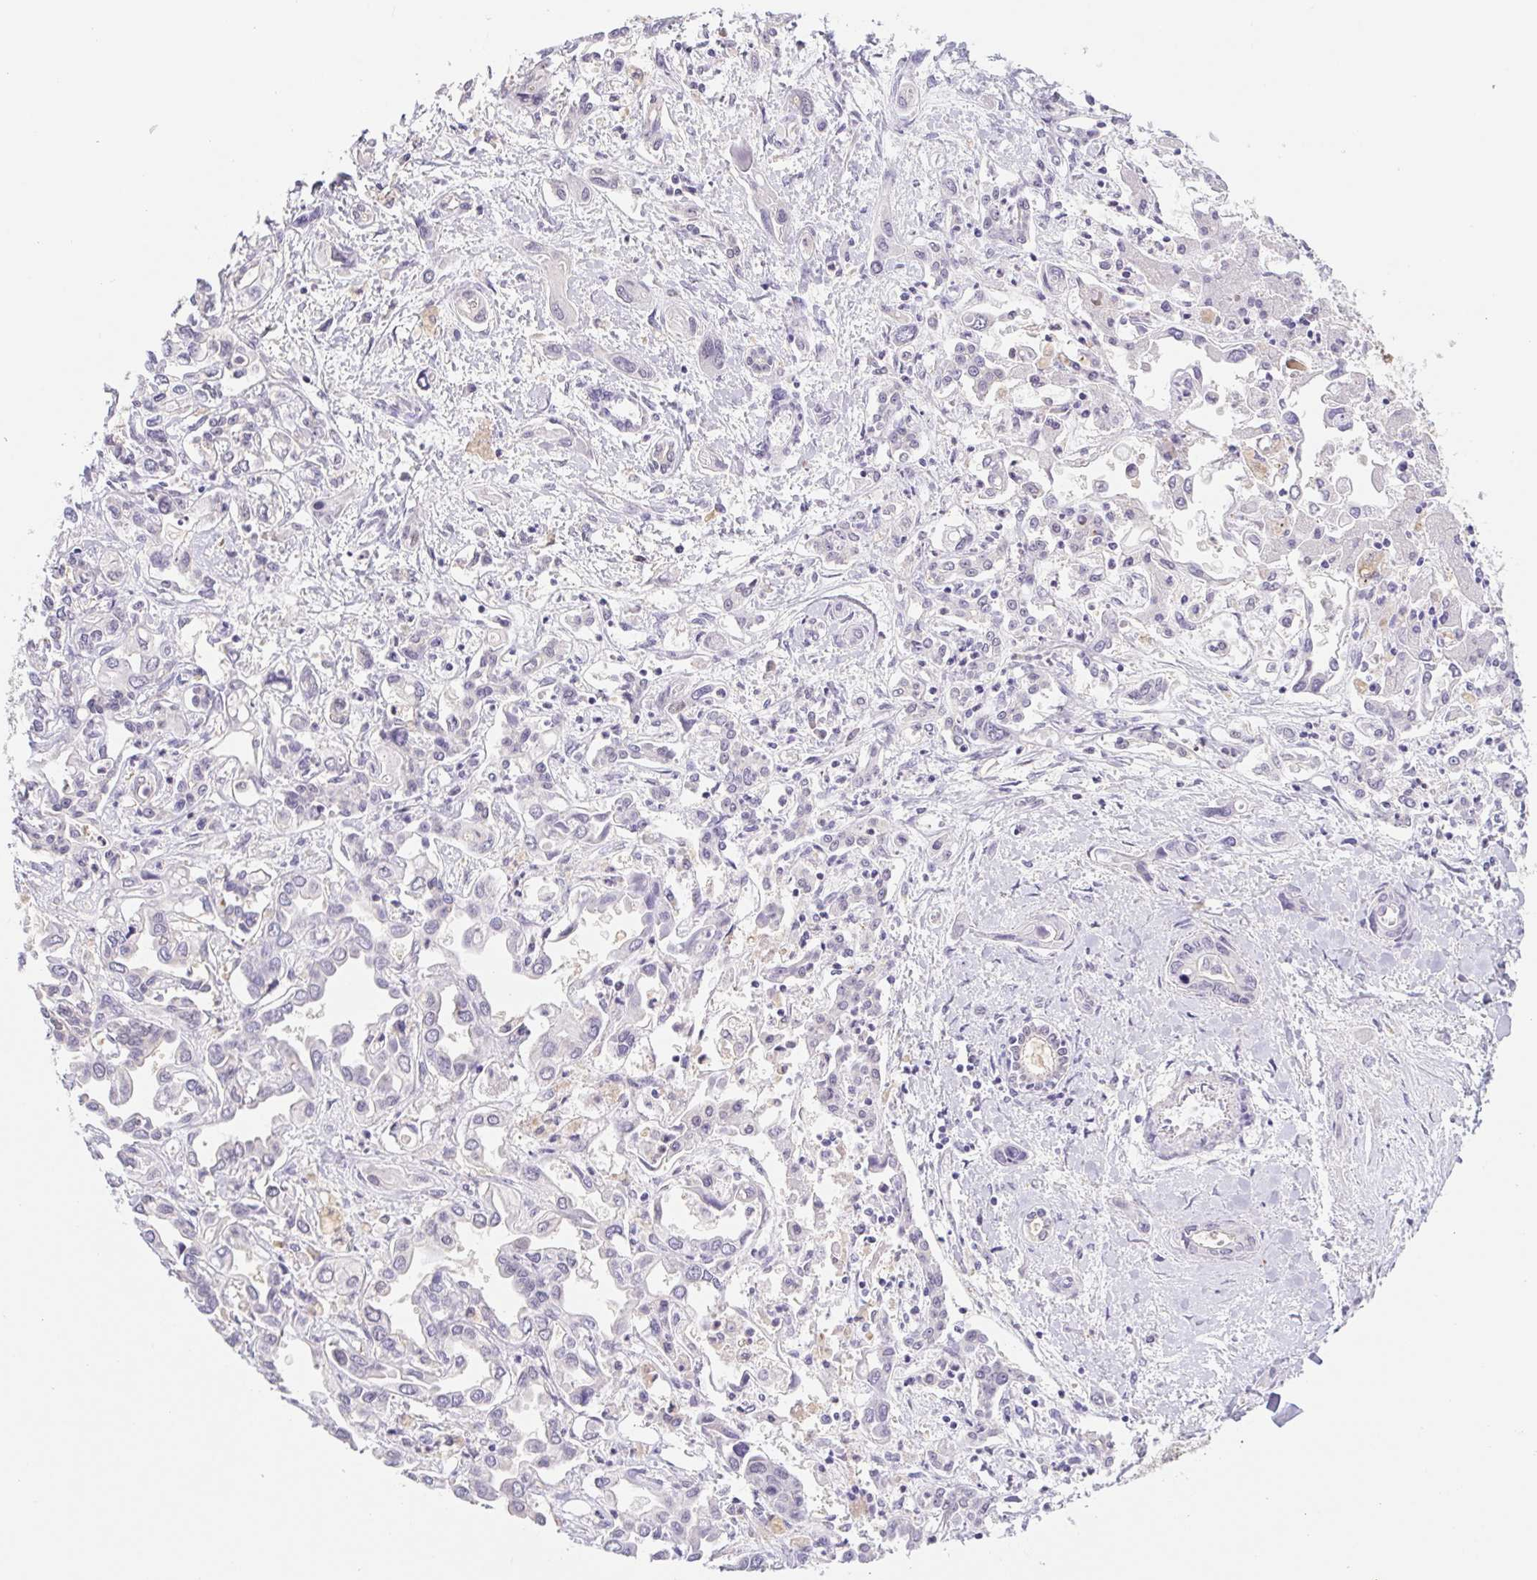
{"staining": {"intensity": "negative", "quantity": "none", "location": "none"}, "tissue": "liver cancer", "cell_type": "Tumor cells", "image_type": "cancer", "snomed": [{"axis": "morphology", "description": "Cholangiocarcinoma"}, {"axis": "topography", "description": "Liver"}], "caption": "Protein analysis of liver cholangiocarcinoma exhibits no significant expression in tumor cells.", "gene": "L3MBTL4", "patient": {"sex": "female", "age": 64}}